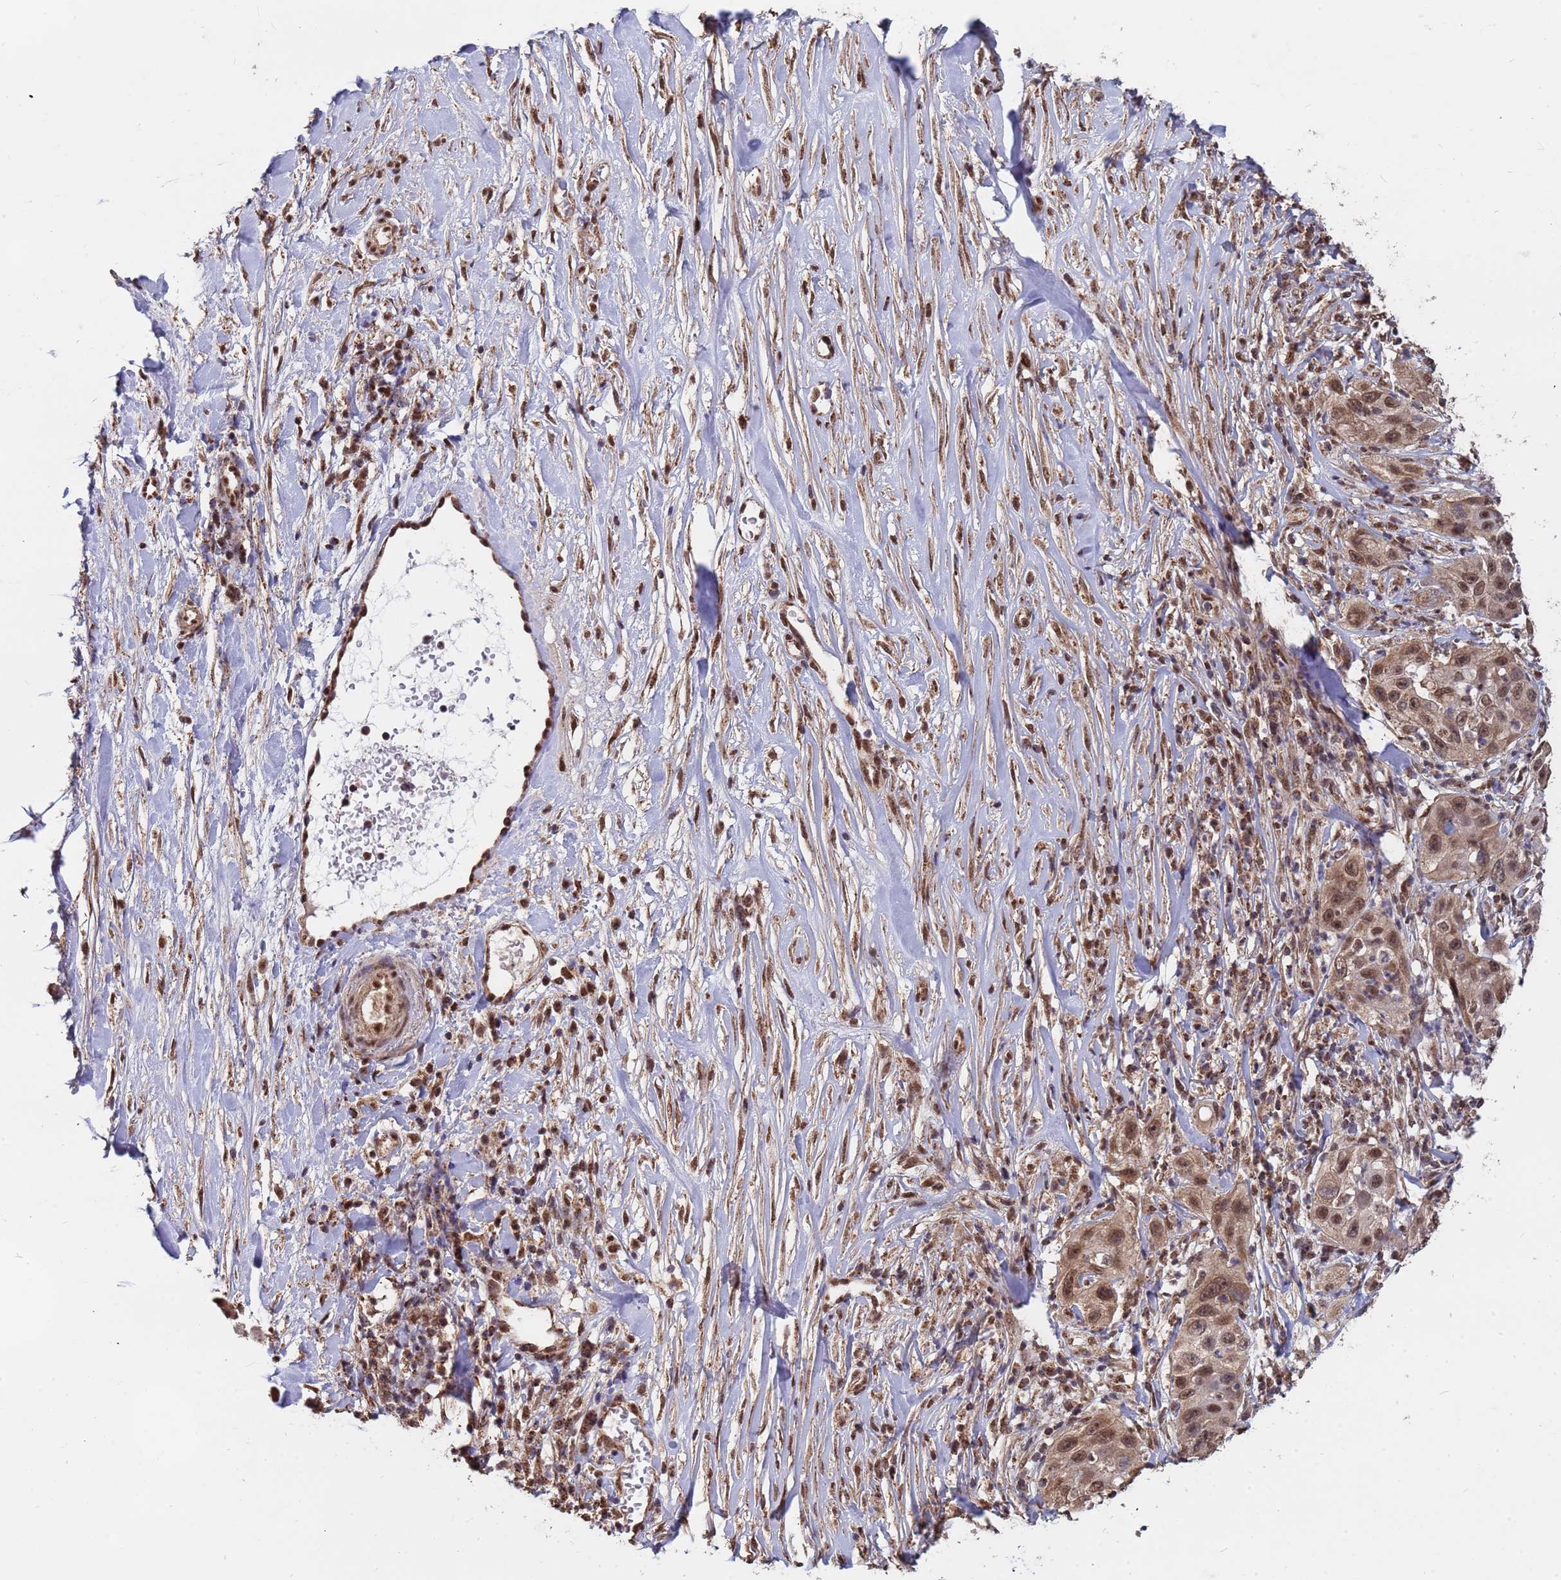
{"staining": {"intensity": "moderate", "quantity": ">75%", "location": "nuclear"}, "tissue": "skin cancer", "cell_type": "Tumor cells", "image_type": "cancer", "snomed": [{"axis": "morphology", "description": "Squamous cell carcinoma, NOS"}, {"axis": "topography", "description": "Skin"}], "caption": "Protein staining demonstrates moderate nuclear positivity in about >75% of tumor cells in skin cancer. (IHC, brightfield microscopy, high magnification).", "gene": "DENND2B", "patient": {"sex": "female", "age": 44}}